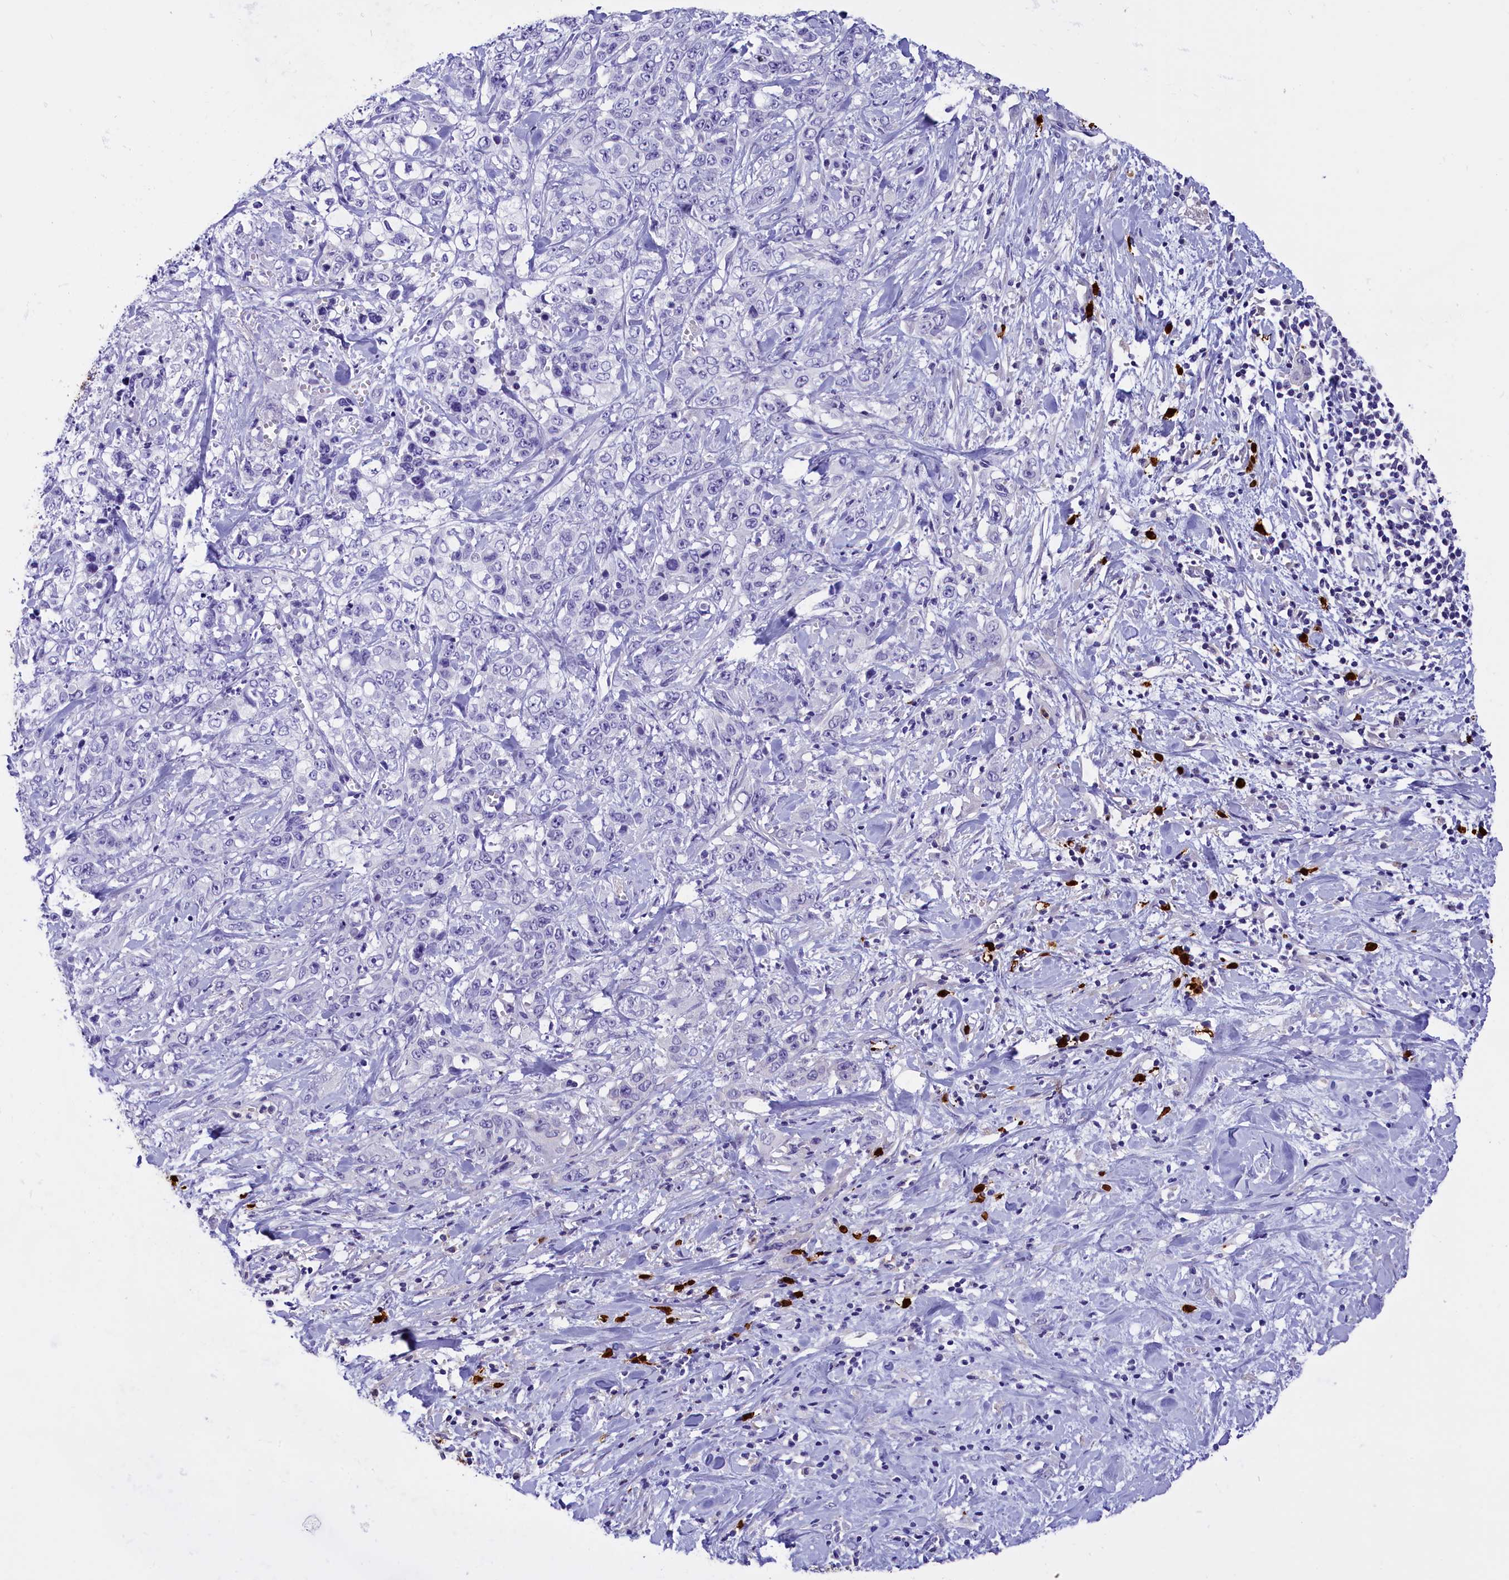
{"staining": {"intensity": "negative", "quantity": "none", "location": "none"}, "tissue": "stomach cancer", "cell_type": "Tumor cells", "image_type": "cancer", "snomed": [{"axis": "morphology", "description": "Adenocarcinoma, NOS"}, {"axis": "topography", "description": "Stomach, upper"}], "caption": "Immunohistochemical staining of stomach cancer (adenocarcinoma) shows no significant positivity in tumor cells. (Brightfield microscopy of DAB (3,3'-diaminobenzidine) immunohistochemistry at high magnification).", "gene": "CLC", "patient": {"sex": "male", "age": 62}}